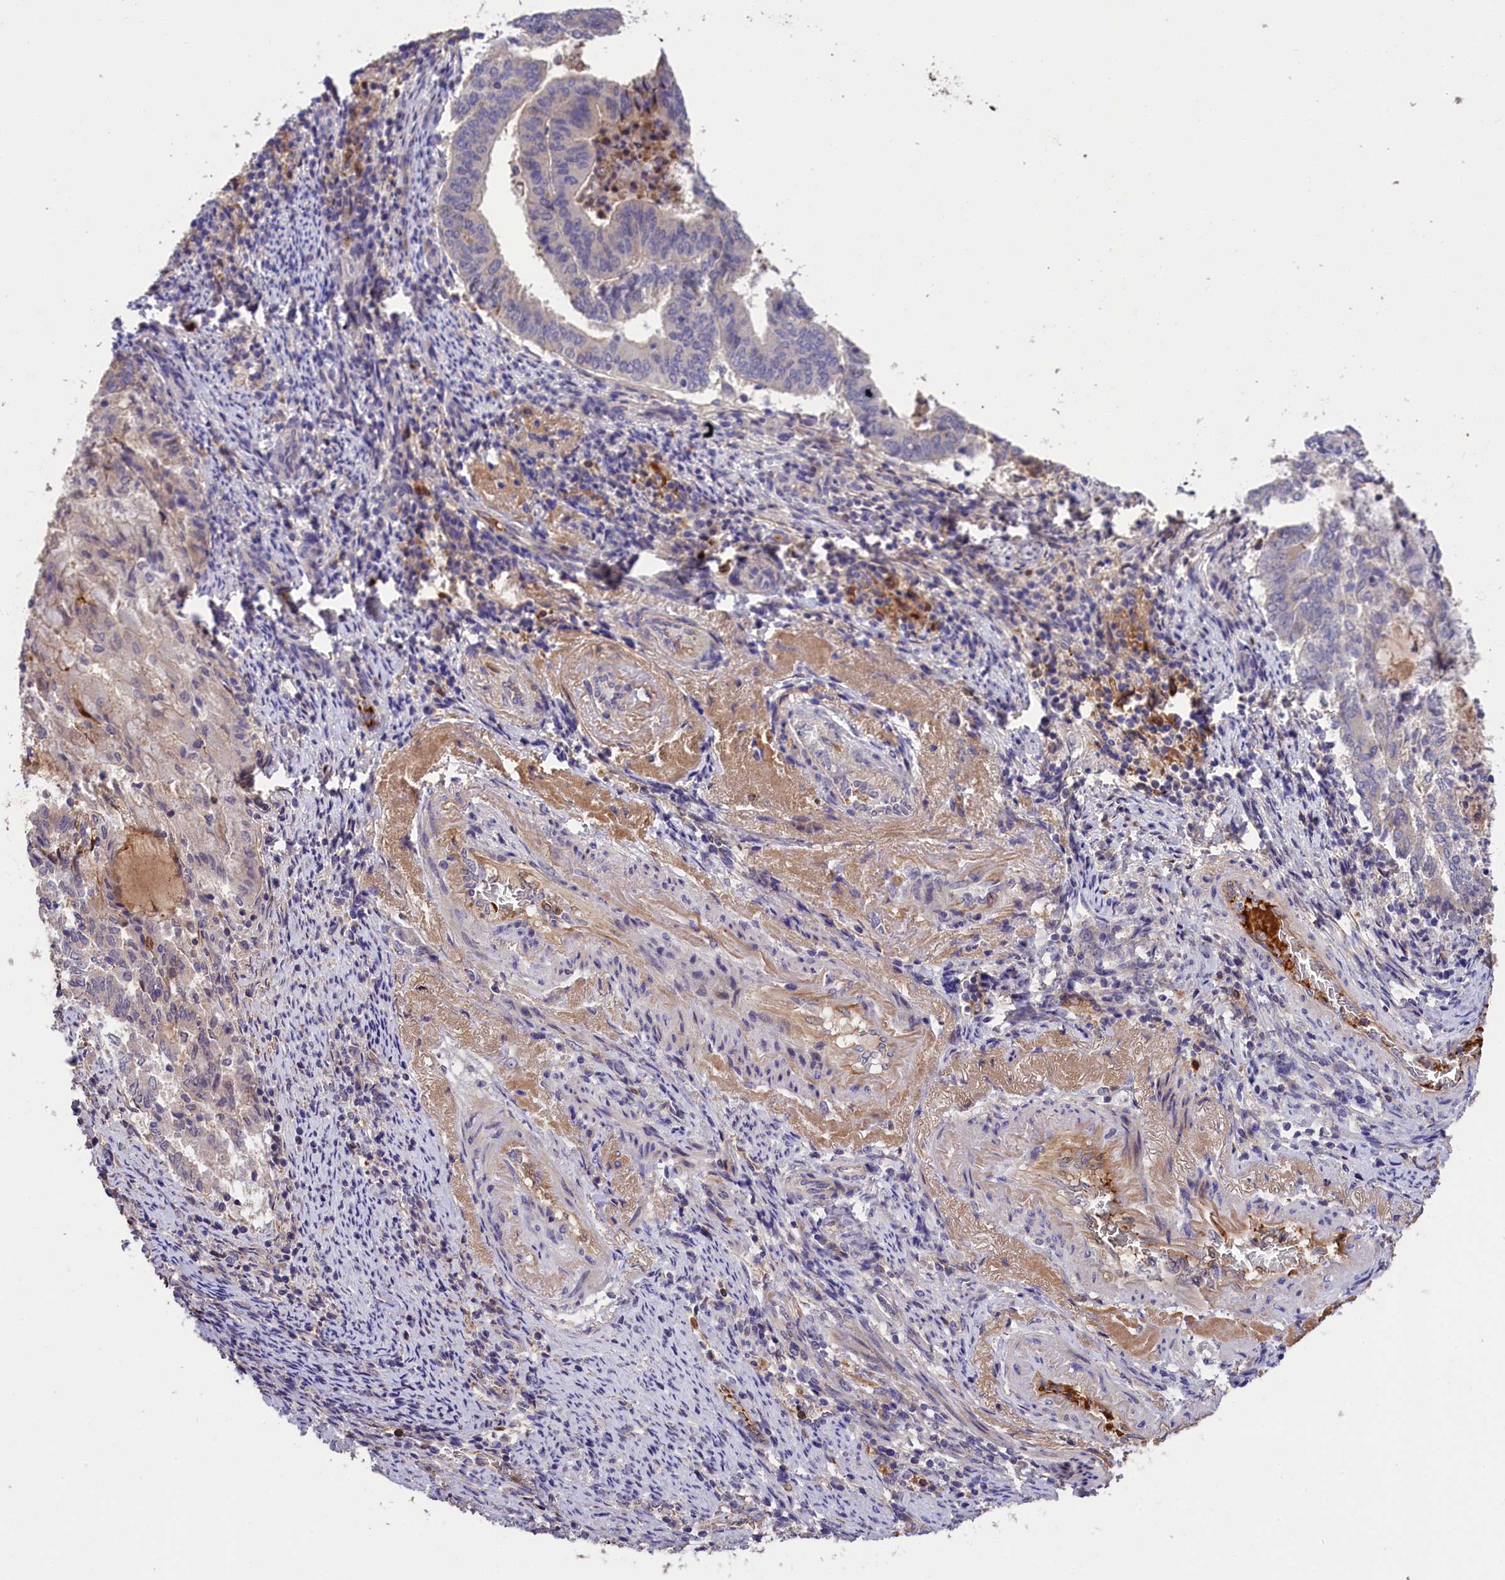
{"staining": {"intensity": "negative", "quantity": "none", "location": "none"}, "tissue": "endometrial cancer", "cell_type": "Tumor cells", "image_type": "cancer", "snomed": [{"axis": "morphology", "description": "Adenocarcinoma, NOS"}, {"axis": "topography", "description": "Endometrium"}], "caption": "A micrograph of endometrial cancer stained for a protein demonstrates no brown staining in tumor cells.", "gene": "PHAF1", "patient": {"sex": "female", "age": 80}}